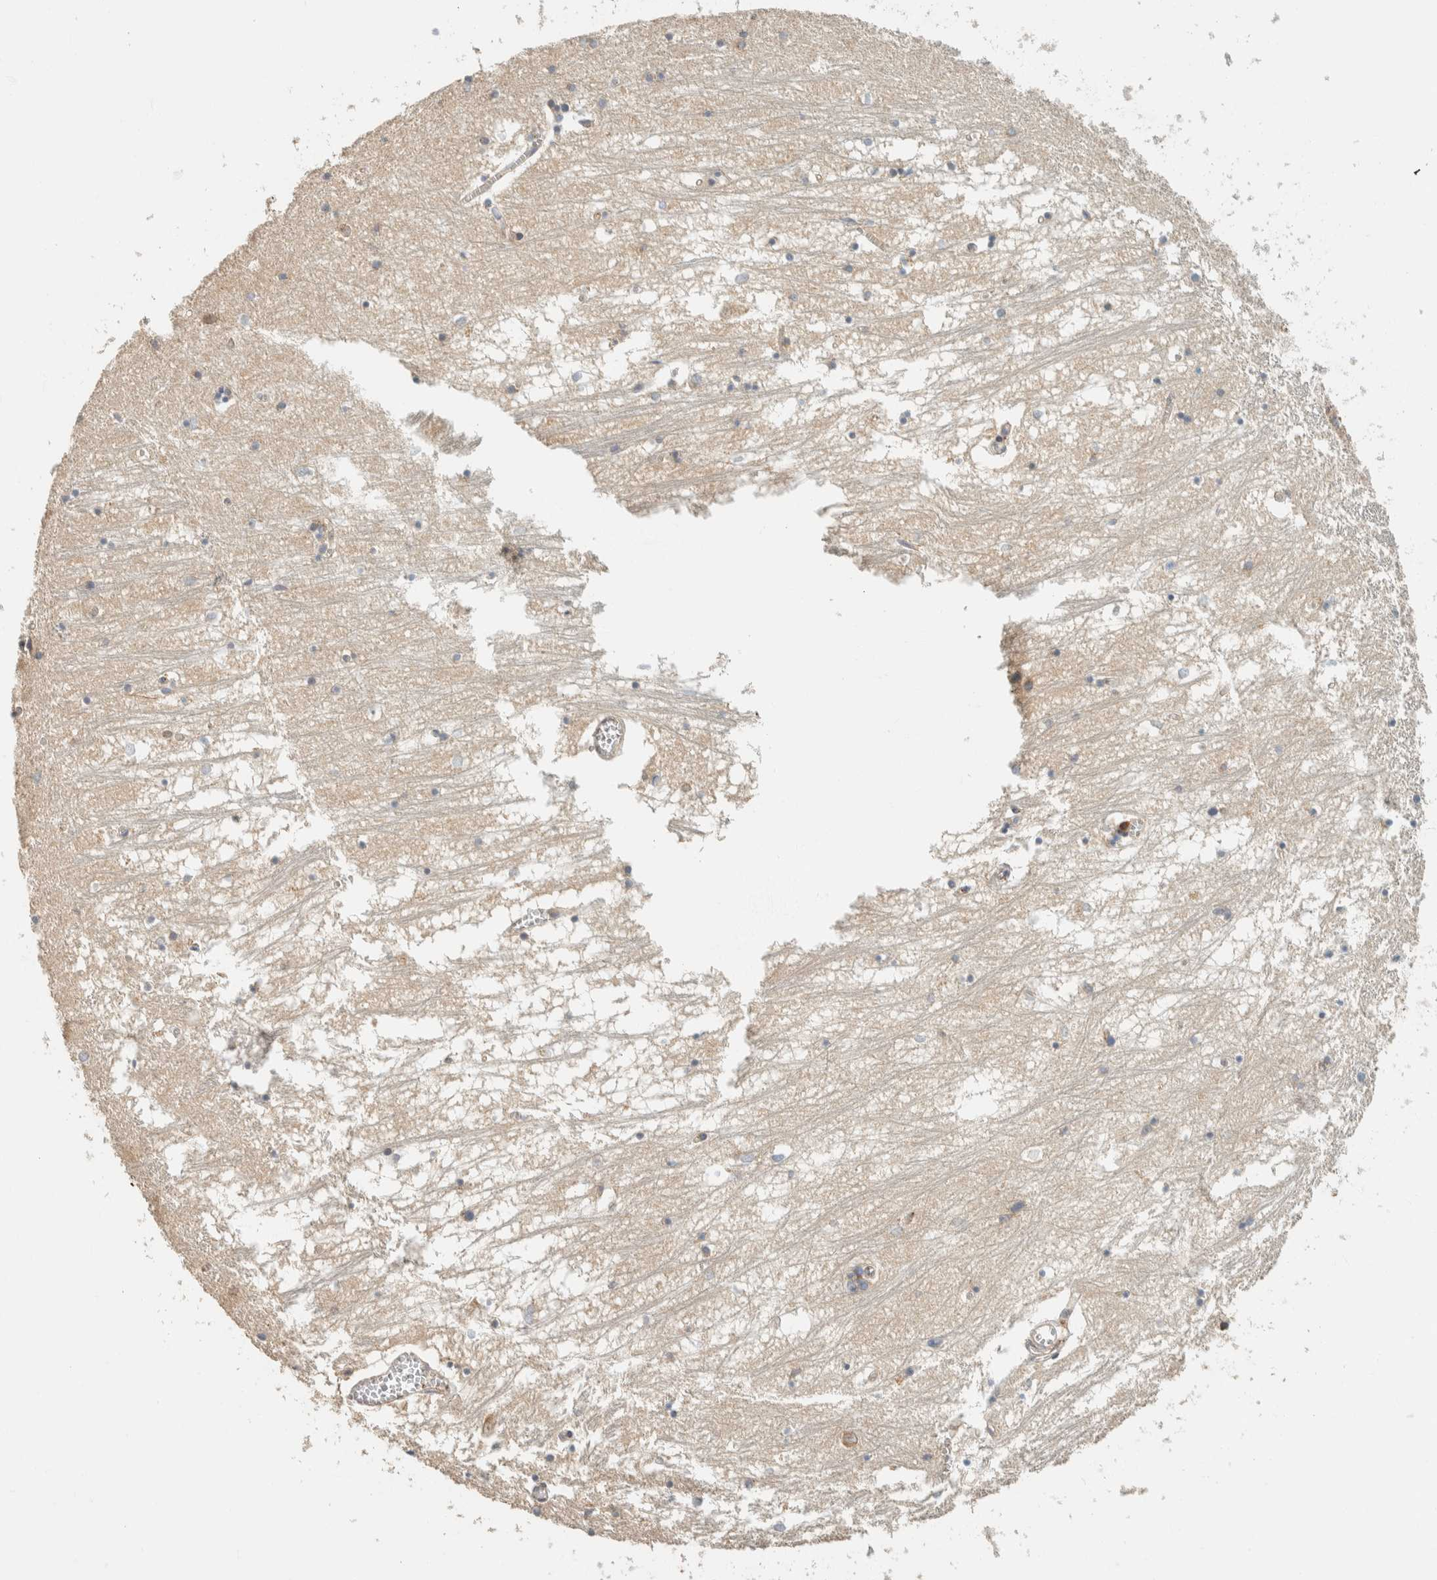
{"staining": {"intensity": "weak", "quantity": "<25%", "location": "cytoplasmic/membranous"}, "tissue": "hippocampus", "cell_type": "Glial cells", "image_type": "normal", "snomed": [{"axis": "morphology", "description": "Normal tissue, NOS"}, {"axis": "topography", "description": "Hippocampus"}], "caption": "Immunohistochemistry of normal hippocampus demonstrates no positivity in glial cells.", "gene": "ARFGEF1", "patient": {"sex": "male", "age": 70}}